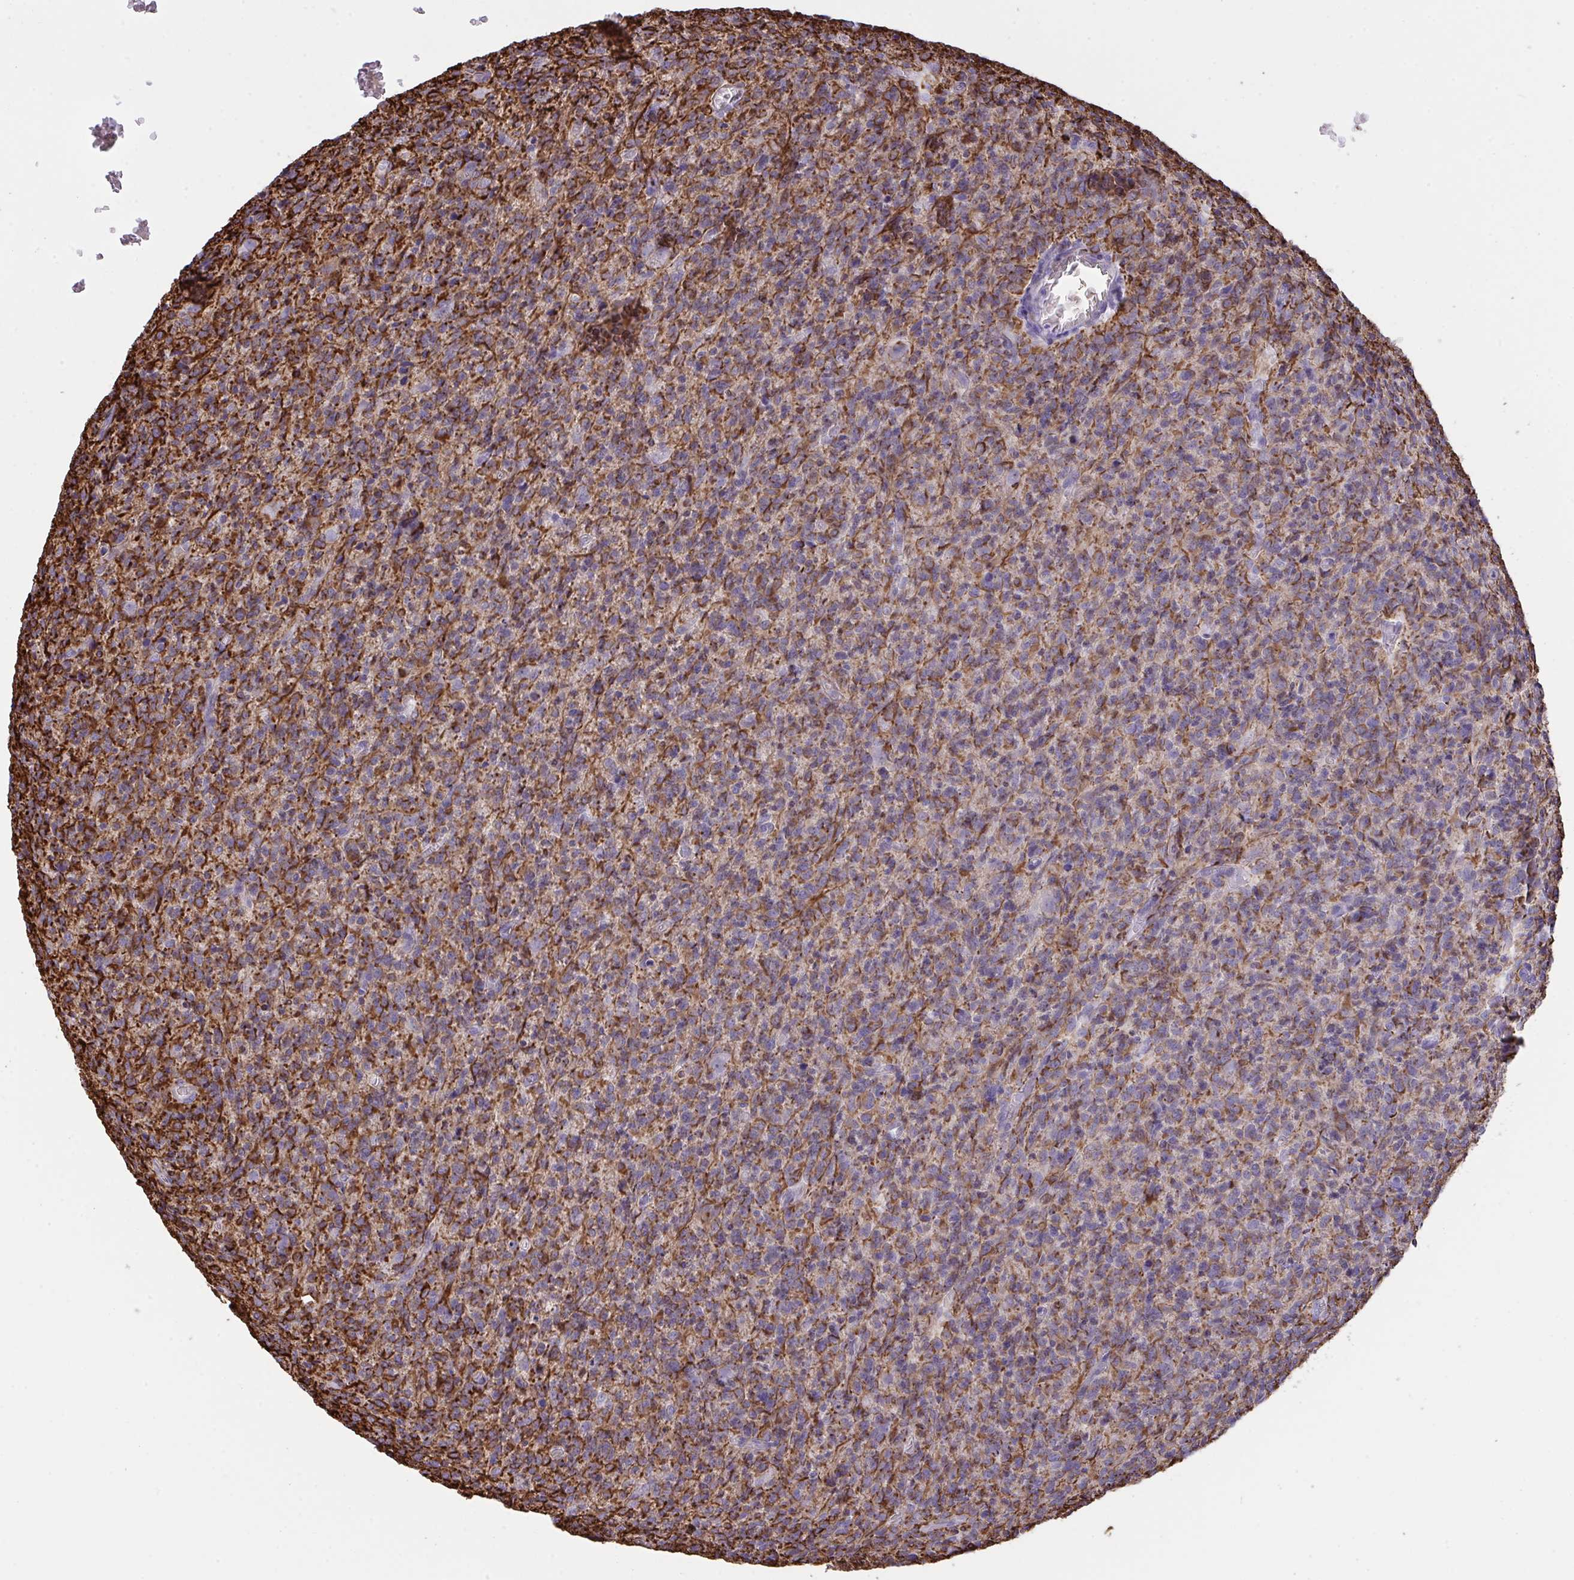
{"staining": {"intensity": "strong", "quantity": "25%-75%", "location": "cytoplasmic/membranous"}, "tissue": "glioma", "cell_type": "Tumor cells", "image_type": "cancer", "snomed": [{"axis": "morphology", "description": "Glioma, malignant, High grade"}, {"axis": "topography", "description": "Brain"}], "caption": "This histopathology image reveals glioma stained with IHC to label a protein in brown. The cytoplasmic/membranous of tumor cells show strong positivity for the protein. Nuclei are counter-stained blue.", "gene": "SLC35B1", "patient": {"sex": "male", "age": 76}}